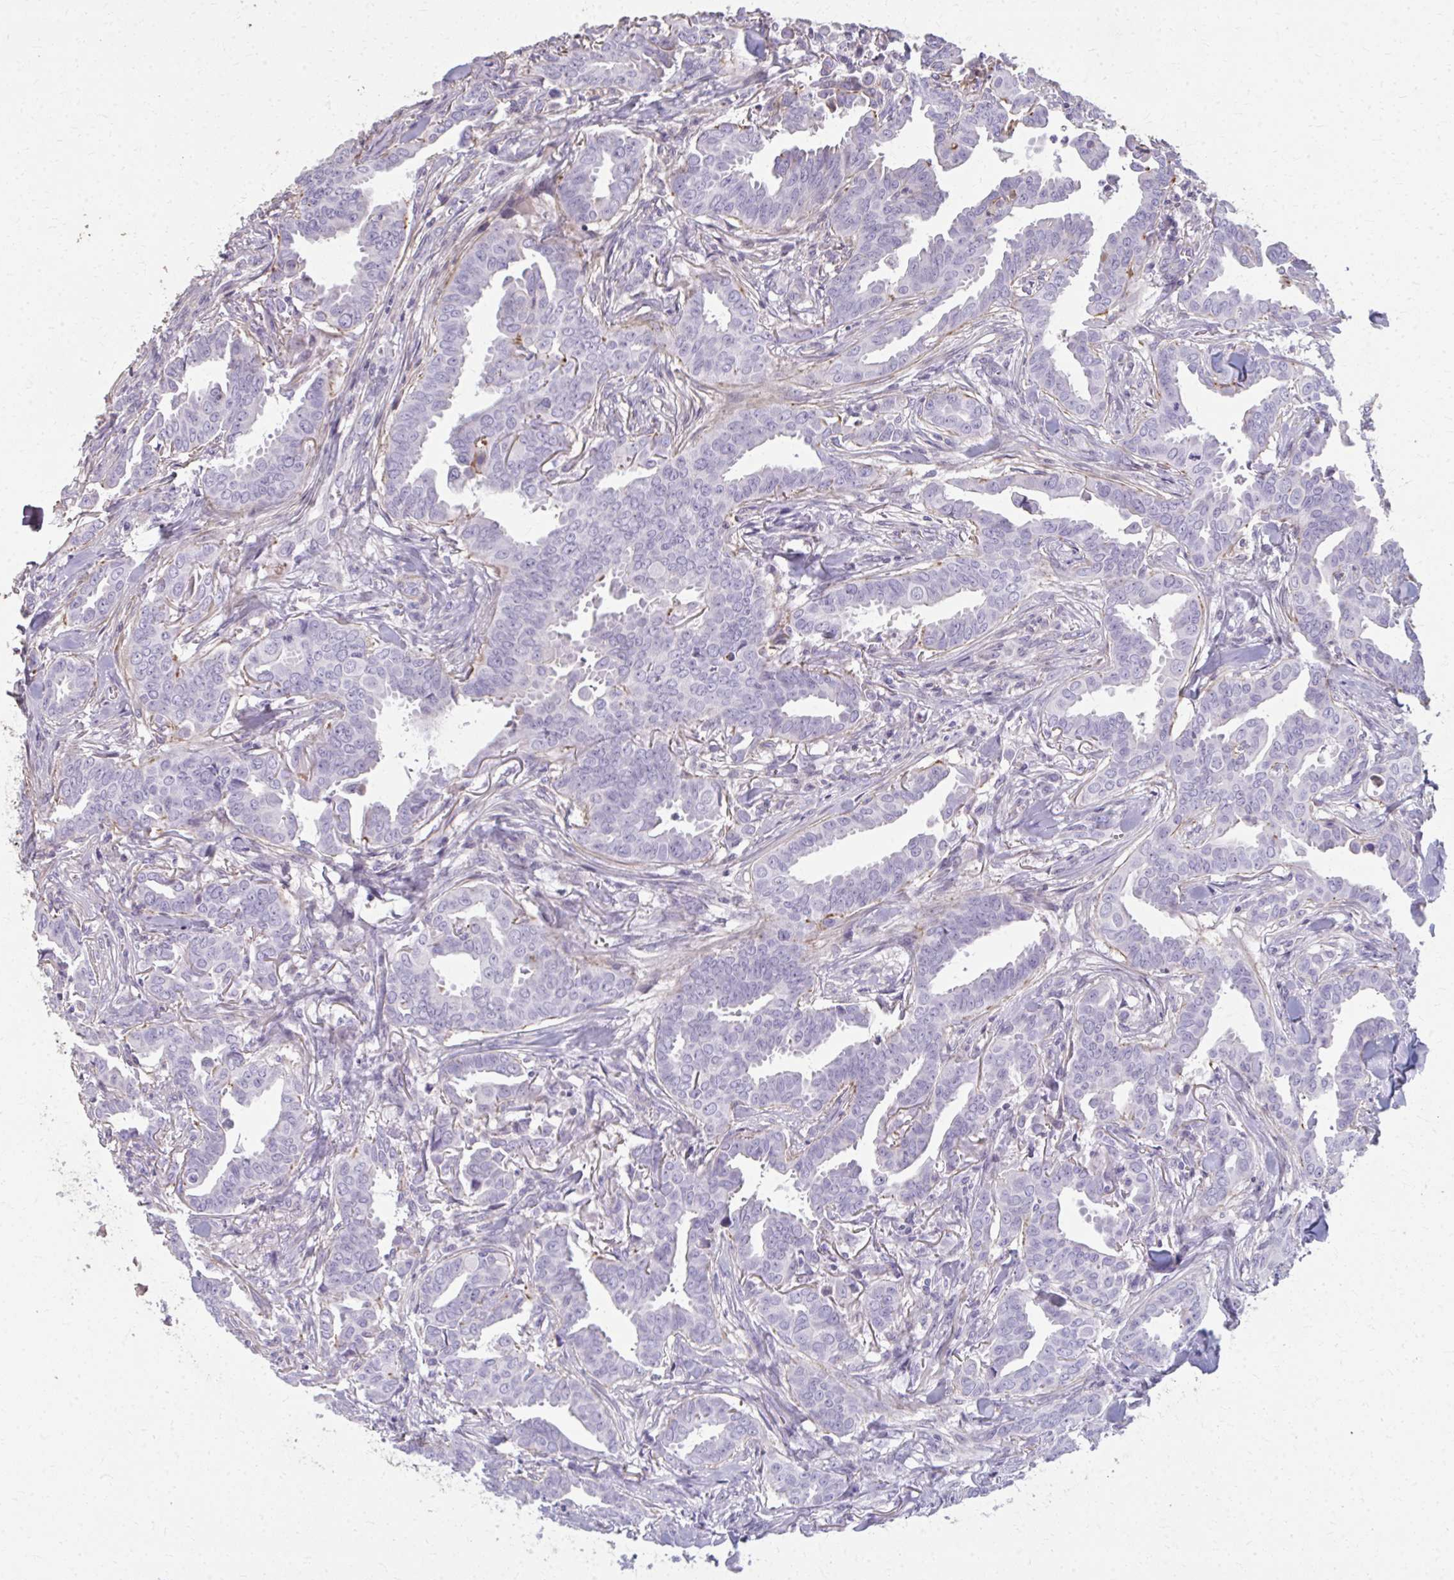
{"staining": {"intensity": "negative", "quantity": "none", "location": "none"}, "tissue": "breast cancer", "cell_type": "Tumor cells", "image_type": "cancer", "snomed": [{"axis": "morphology", "description": "Duct carcinoma"}, {"axis": "topography", "description": "Breast"}], "caption": "Photomicrograph shows no protein staining in tumor cells of breast cancer (invasive ductal carcinoma) tissue. (DAB (3,3'-diaminobenzidine) IHC with hematoxylin counter stain).", "gene": "TENM4", "patient": {"sex": "female", "age": 45}}